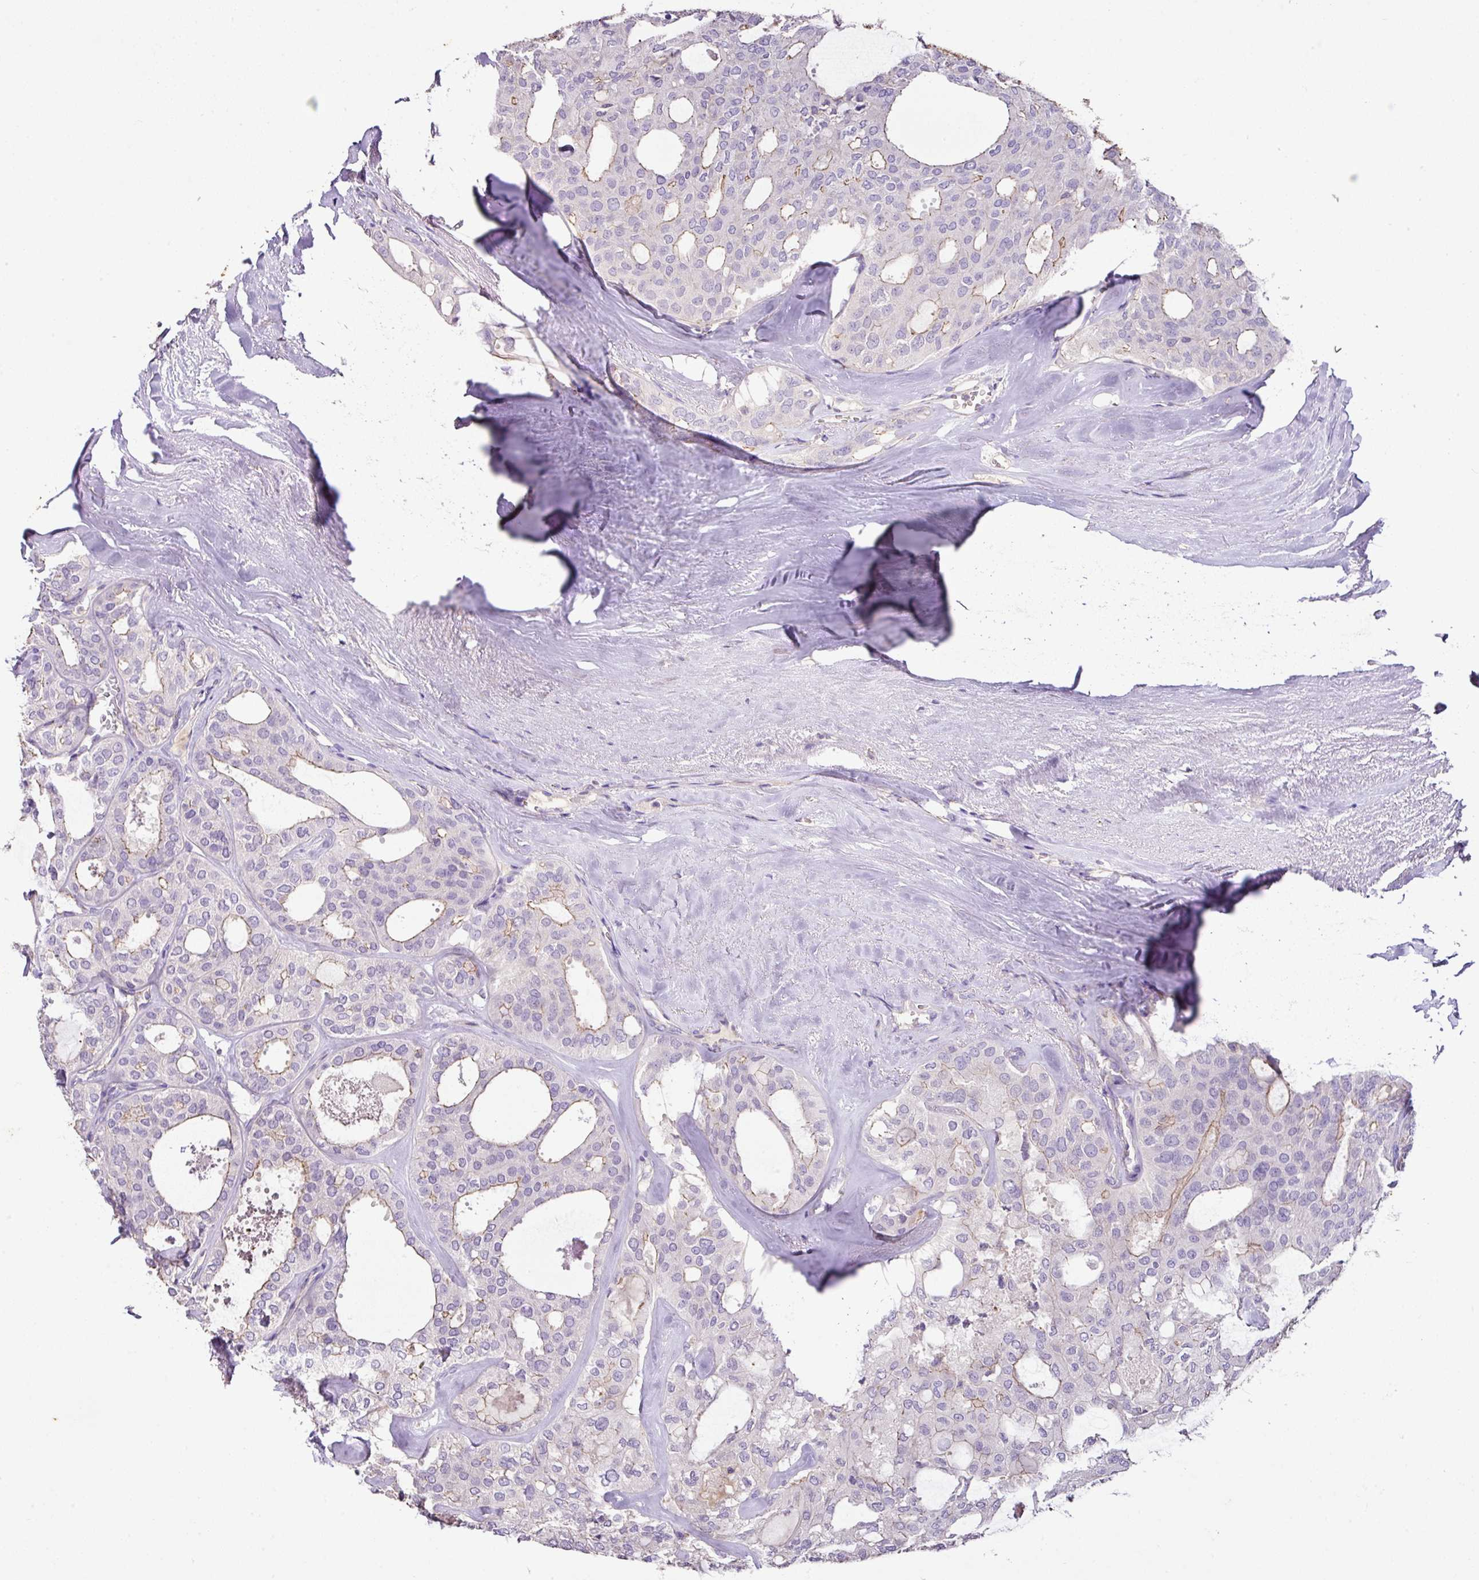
{"staining": {"intensity": "negative", "quantity": "none", "location": "none"}, "tissue": "thyroid cancer", "cell_type": "Tumor cells", "image_type": "cancer", "snomed": [{"axis": "morphology", "description": "Follicular adenoma carcinoma, NOS"}, {"axis": "topography", "description": "Thyroid gland"}], "caption": "The IHC micrograph has no significant expression in tumor cells of thyroid cancer tissue.", "gene": "AGR3", "patient": {"sex": "male", "age": 75}}